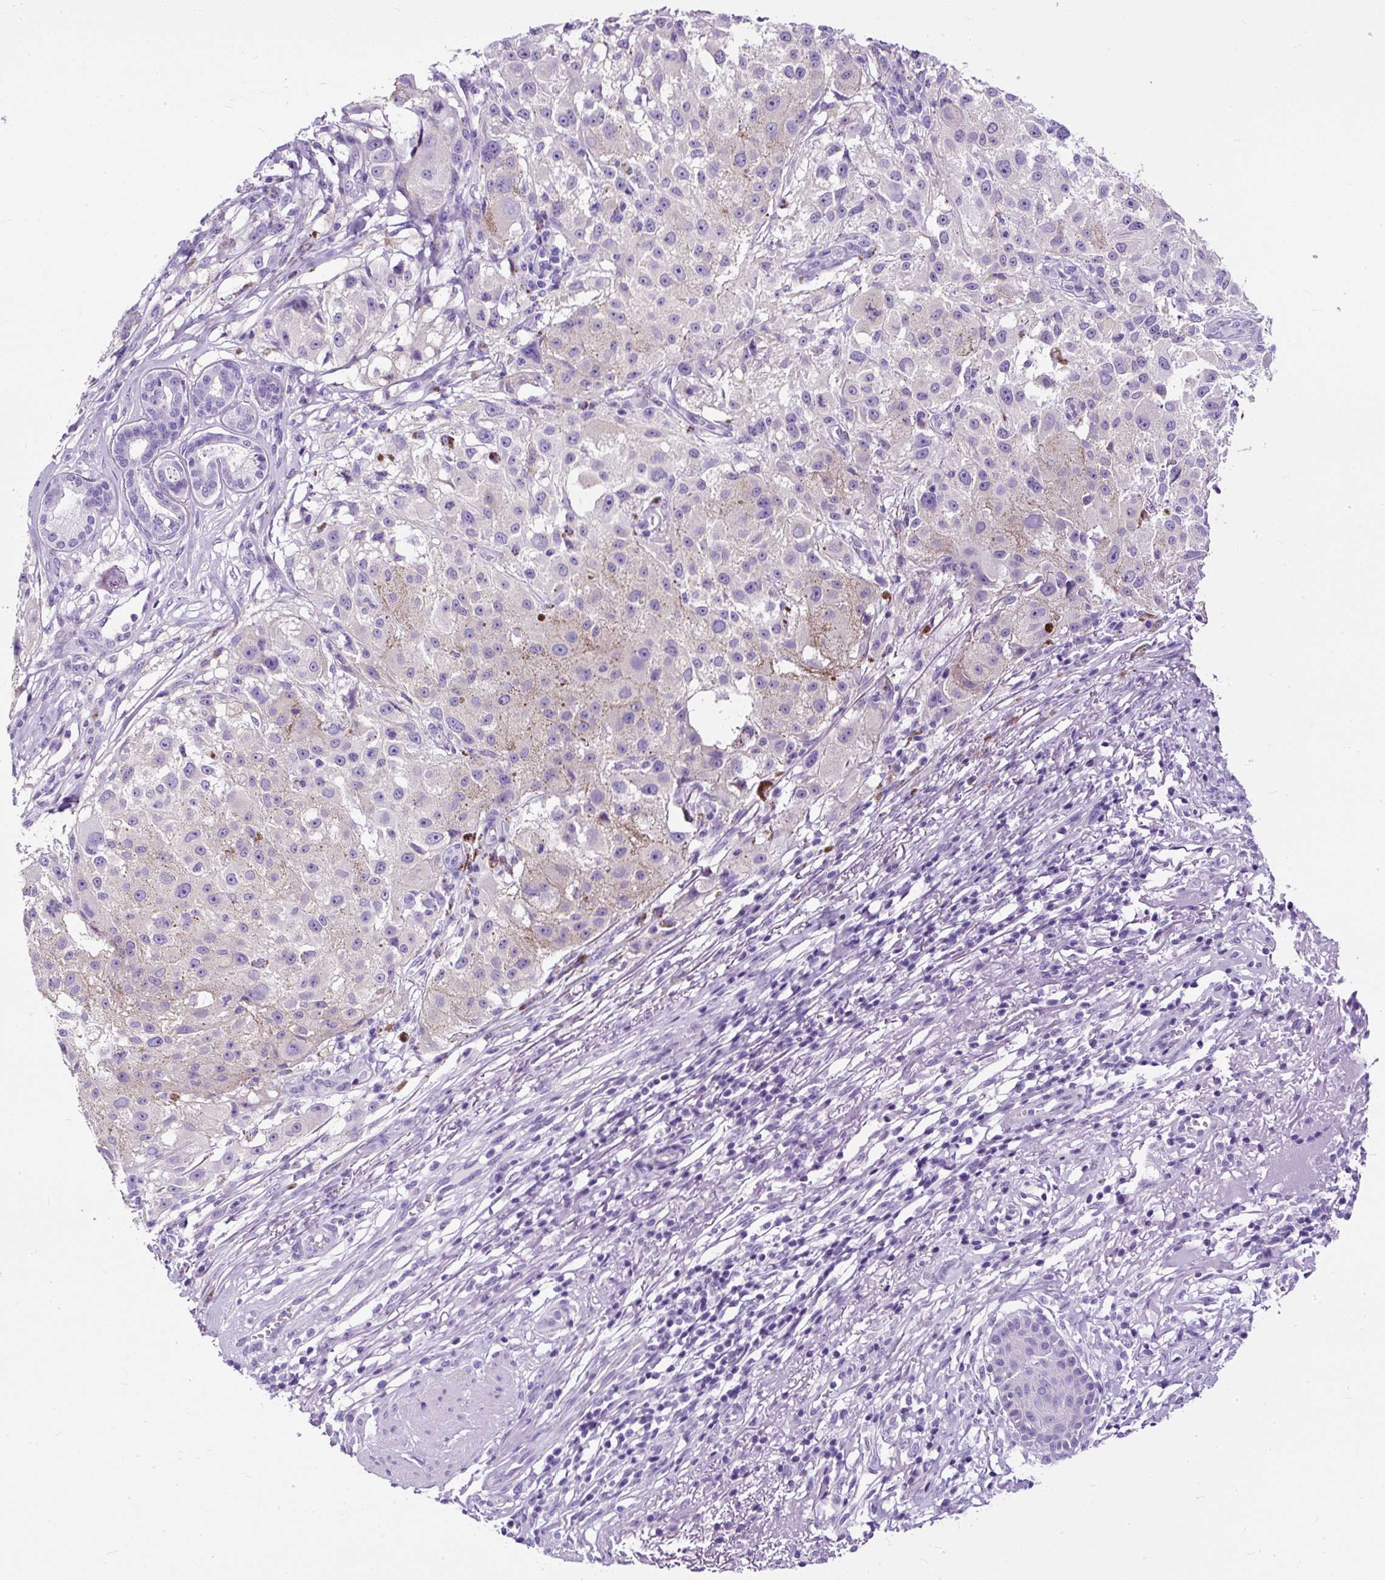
{"staining": {"intensity": "negative", "quantity": "none", "location": "none"}, "tissue": "melanoma", "cell_type": "Tumor cells", "image_type": "cancer", "snomed": [{"axis": "morphology", "description": "Necrosis, NOS"}, {"axis": "morphology", "description": "Malignant melanoma, NOS"}, {"axis": "topography", "description": "Skin"}], "caption": "An immunohistochemistry (IHC) image of malignant melanoma is shown. There is no staining in tumor cells of malignant melanoma. (DAB (3,3'-diaminobenzidine) immunohistochemistry with hematoxylin counter stain).", "gene": "STOX2", "patient": {"sex": "female", "age": 87}}